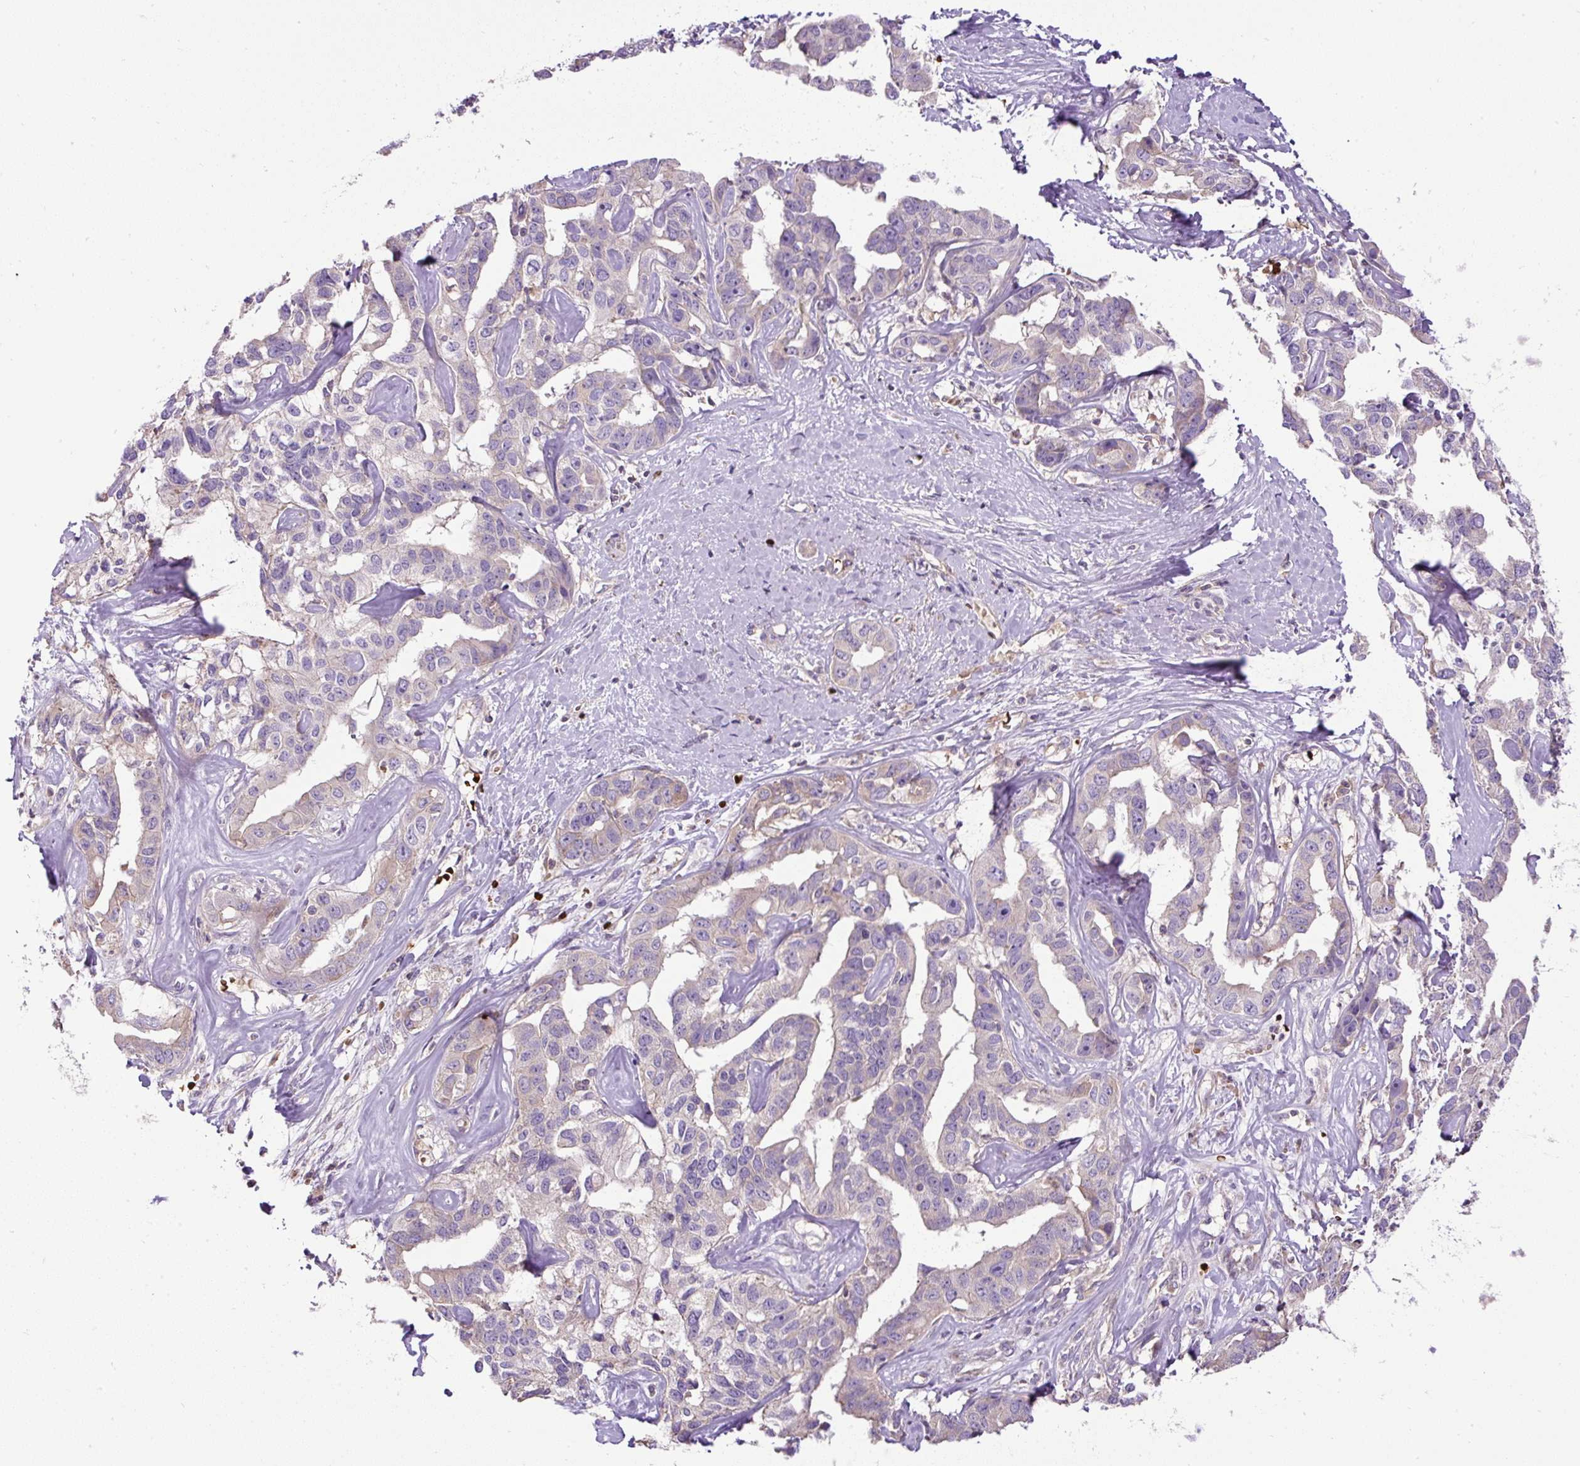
{"staining": {"intensity": "negative", "quantity": "none", "location": "none"}, "tissue": "liver cancer", "cell_type": "Tumor cells", "image_type": "cancer", "snomed": [{"axis": "morphology", "description": "Cholangiocarcinoma"}, {"axis": "topography", "description": "Liver"}], "caption": "Immunohistochemical staining of human liver cancer (cholangiocarcinoma) exhibits no significant expression in tumor cells. (DAB (3,3'-diaminobenzidine) immunohistochemistry (IHC), high magnification).", "gene": "CXCL13", "patient": {"sex": "male", "age": 59}}